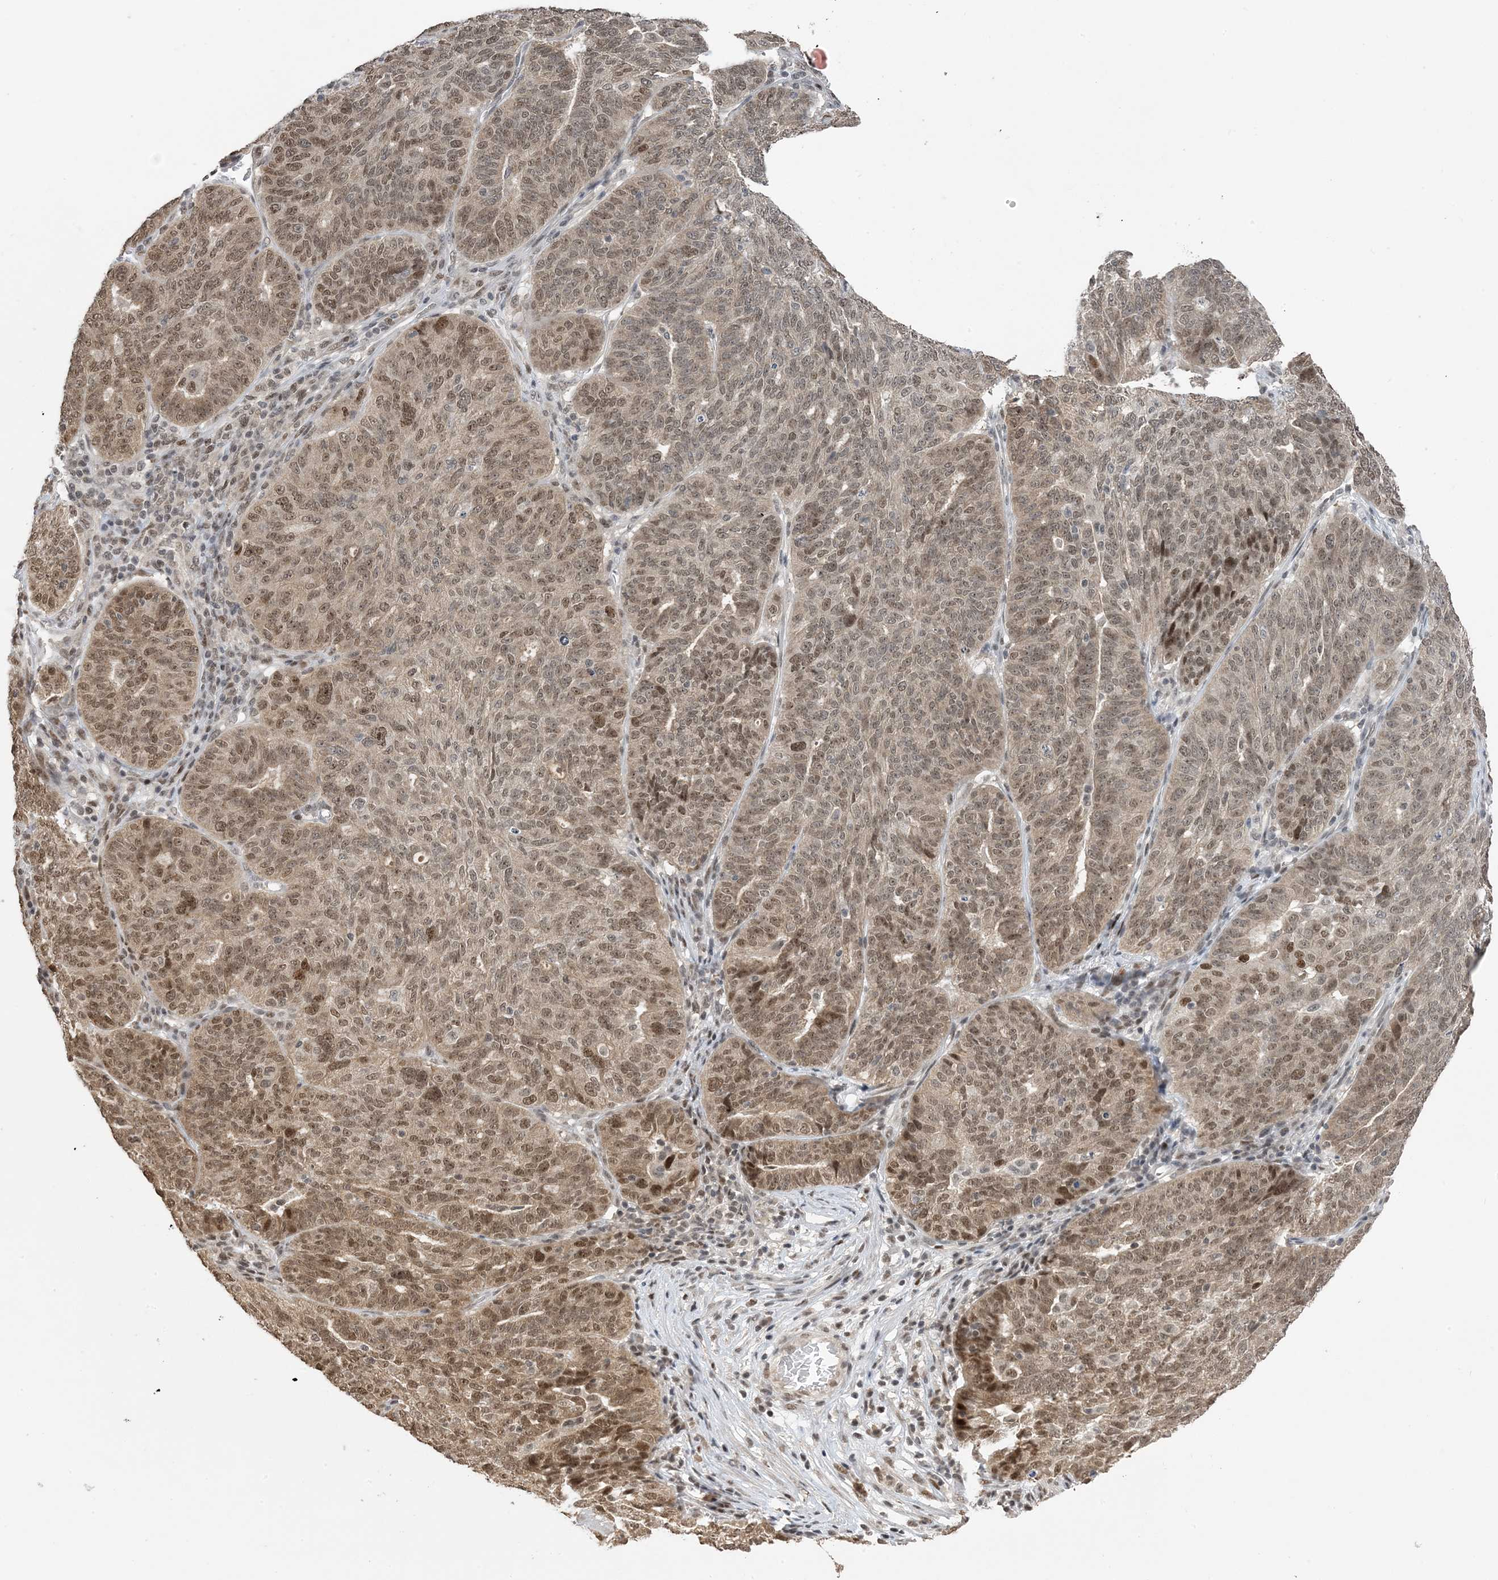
{"staining": {"intensity": "moderate", "quantity": ">75%", "location": "nuclear"}, "tissue": "ovarian cancer", "cell_type": "Tumor cells", "image_type": "cancer", "snomed": [{"axis": "morphology", "description": "Cystadenocarcinoma, serous, NOS"}, {"axis": "topography", "description": "Ovary"}], "caption": "This is an image of immunohistochemistry staining of ovarian serous cystadenocarcinoma, which shows moderate staining in the nuclear of tumor cells.", "gene": "ACYP2", "patient": {"sex": "female", "age": 59}}